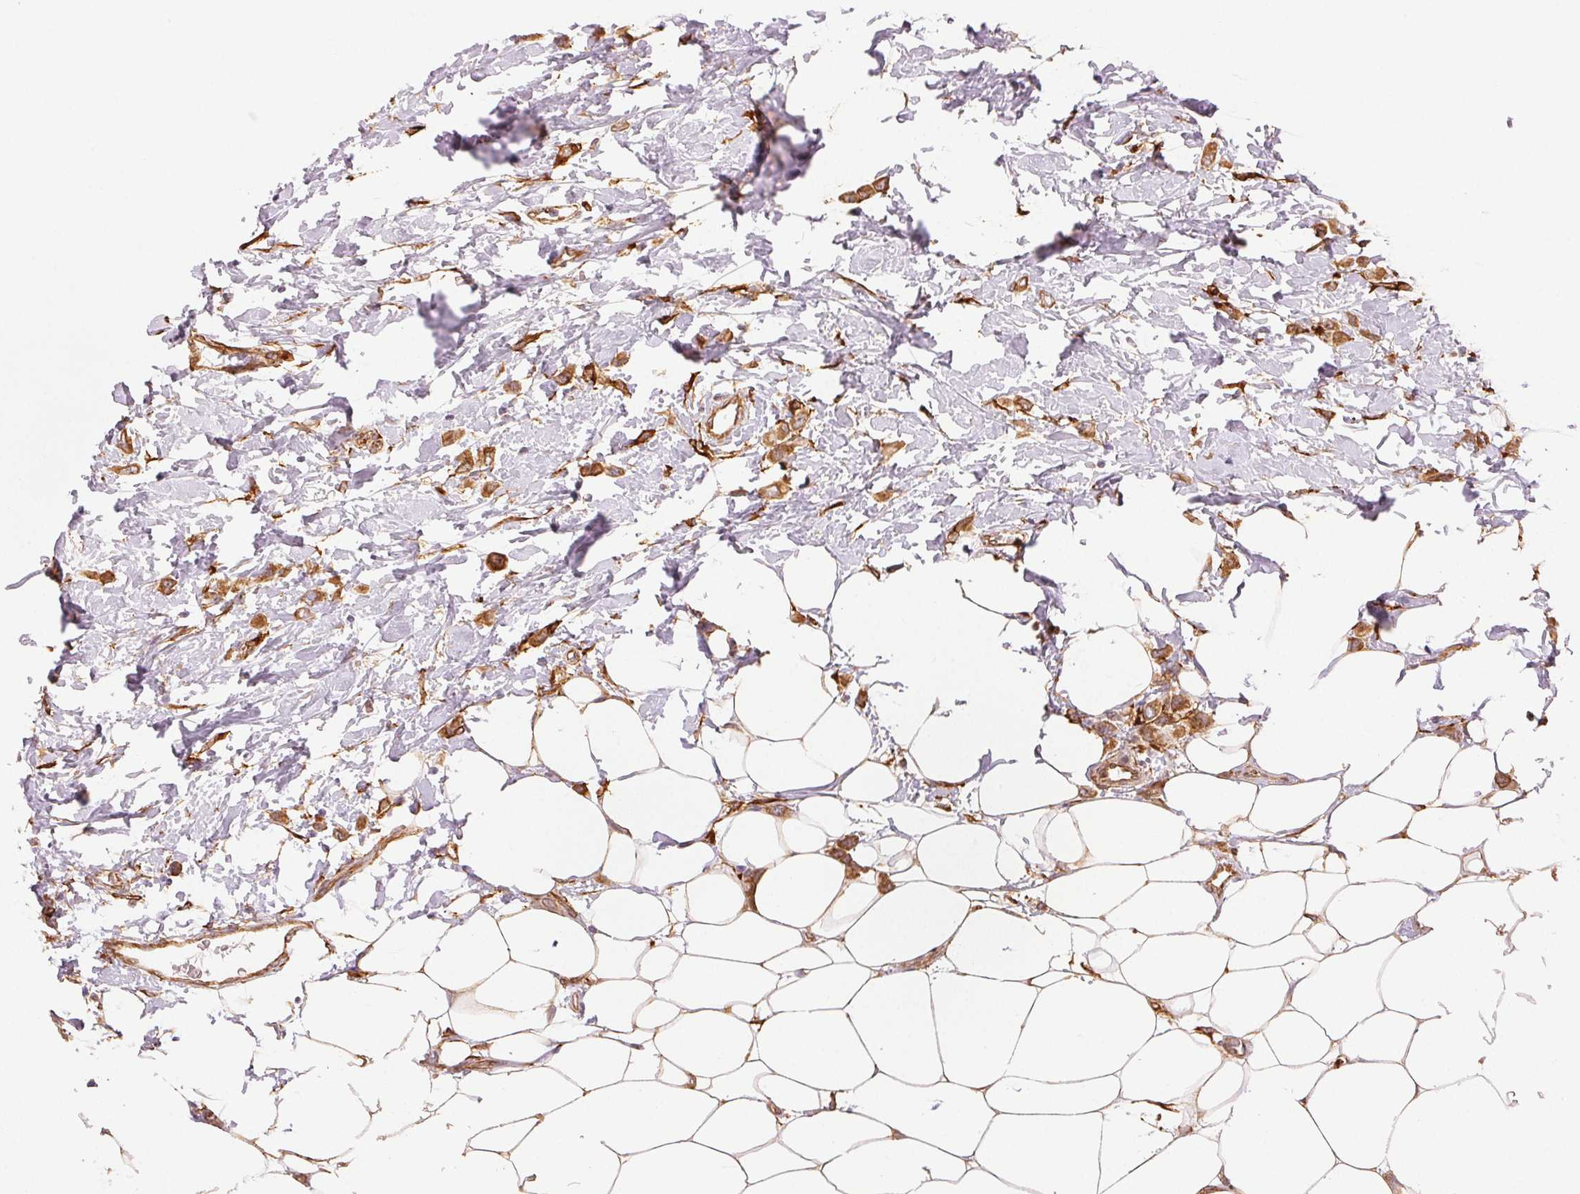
{"staining": {"intensity": "moderate", "quantity": ">75%", "location": "cytoplasmic/membranous"}, "tissue": "breast cancer", "cell_type": "Tumor cells", "image_type": "cancer", "snomed": [{"axis": "morphology", "description": "Lobular carcinoma"}, {"axis": "topography", "description": "Breast"}], "caption": "A brown stain labels moderate cytoplasmic/membranous positivity of a protein in human breast cancer tumor cells.", "gene": "RCN3", "patient": {"sex": "female", "age": 66}}